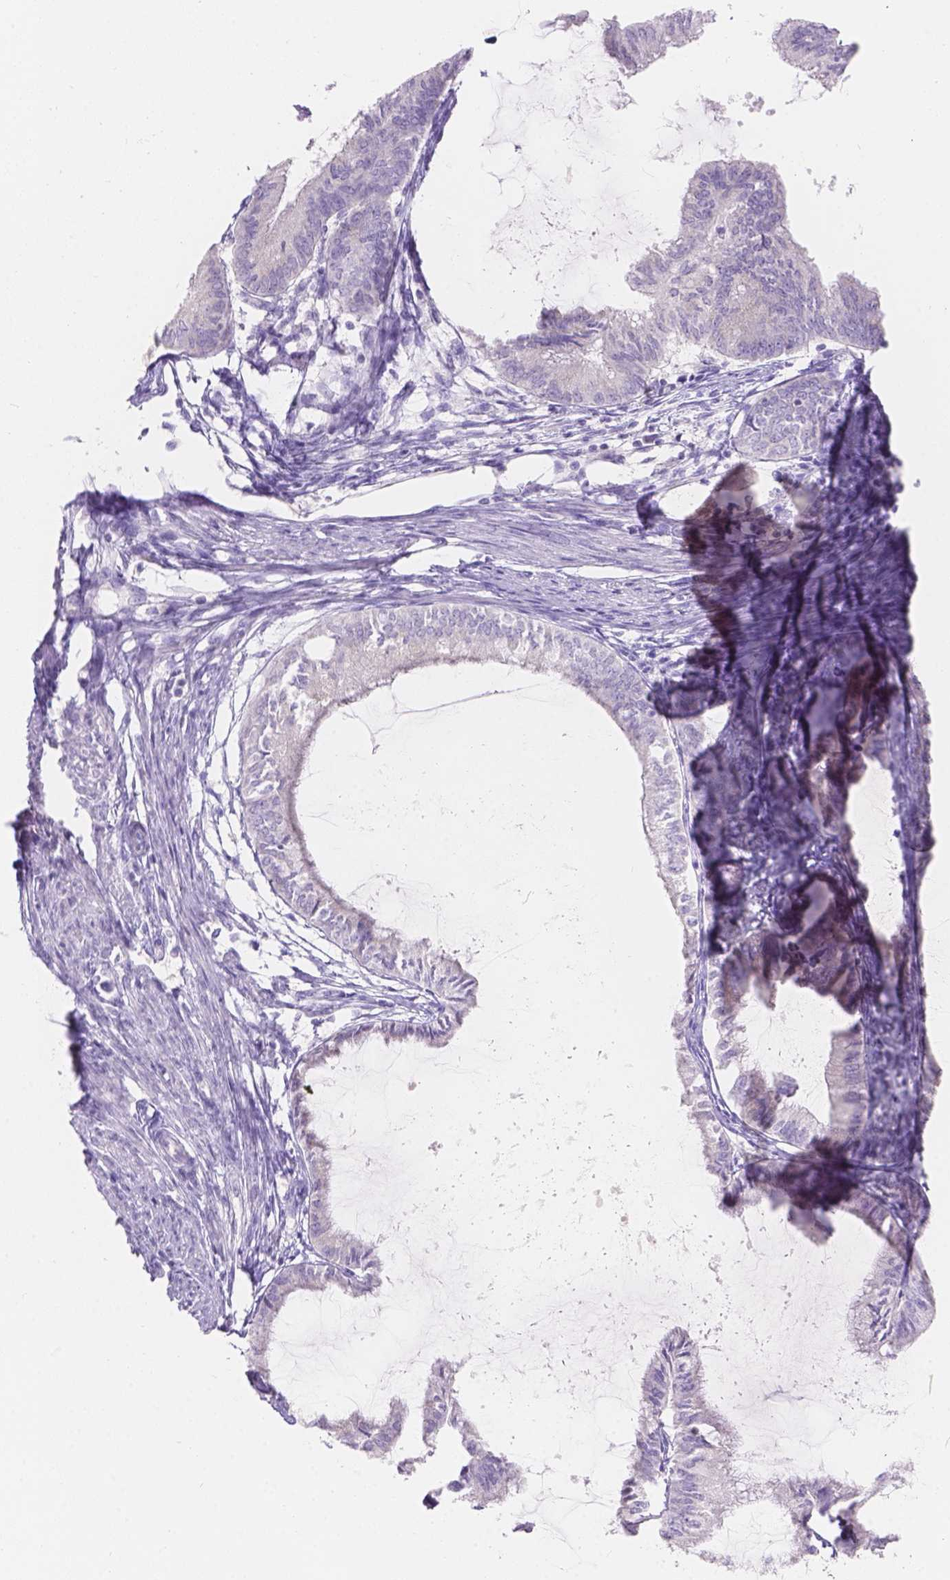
{"staining": {"intensity": "negative", "quantity": "none", "location": "none"}, "tissue": "endometrial cancer", "cell_type": "Tumor cells", "image_type": "cancer", "snomed": [{"axis": "morphology", "description": "Adenocarcinoma, NOS"}, {"axis": "topography", "description": "Endometrium"}], "caption": "Photomicrograph shows no protein expression in tumor cells of adenocarcinoma (endometrial) tissue.", "gene": "HTN3", "patient": {"sex": "female", "age": 86}}